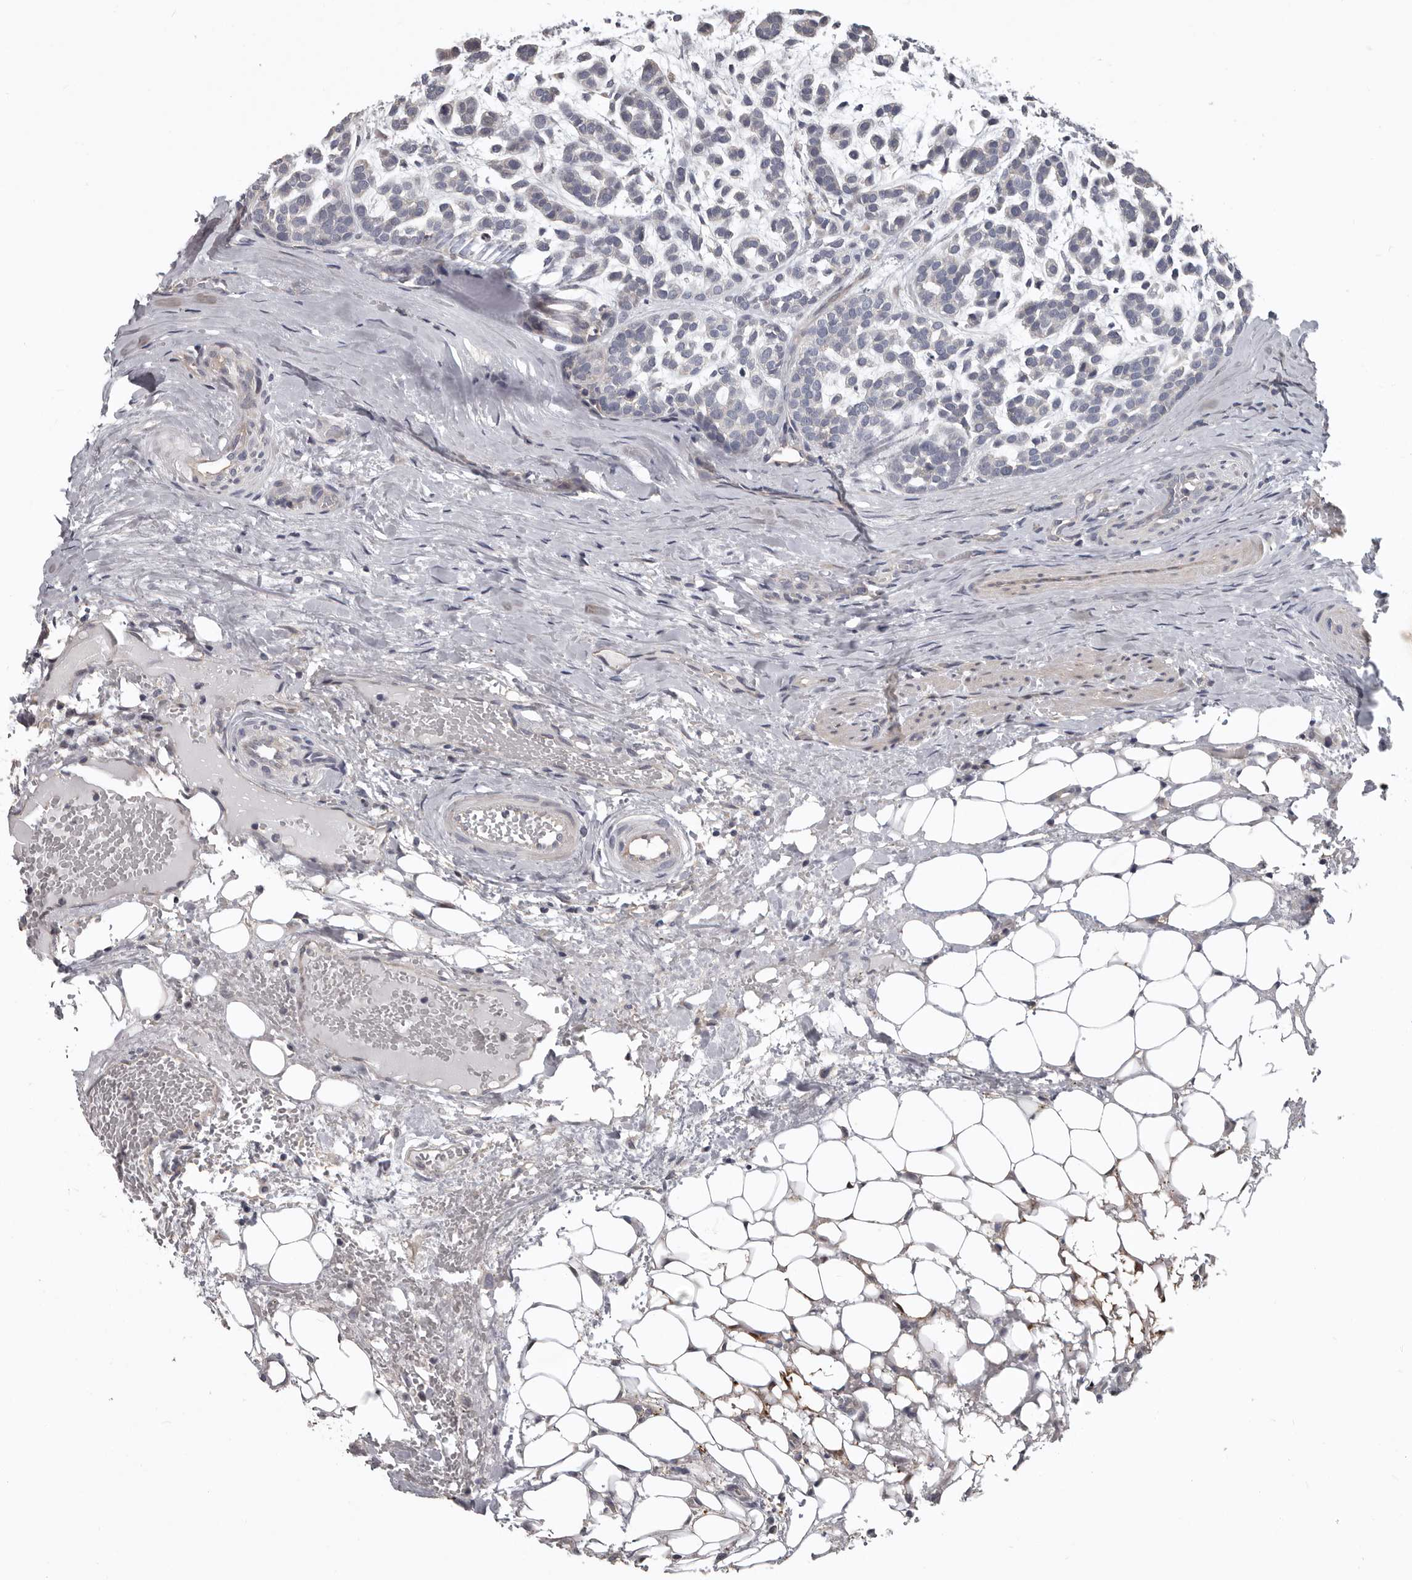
{"staining": {"intensity": "negative", "quantity": "none", "location": "none"}, "tissue": "head and neck cancer", "cell_type": "Tumor cells", "image_type": "cancer", "snomed": [{"axis": "morphology", "description": "Adenocarcinoma, NOS"}, {"axis": "morphology", "description": "Adenoma, NOS"}, {"axis": "topography", "description": "Head-Neck"}], "caption": "DAB immunohistochemical staining of human head and neck adenoma reveals no significant expression in tumor cells.", "gene": "RNF217", "patient": {"sex": "female", "age": 55}}